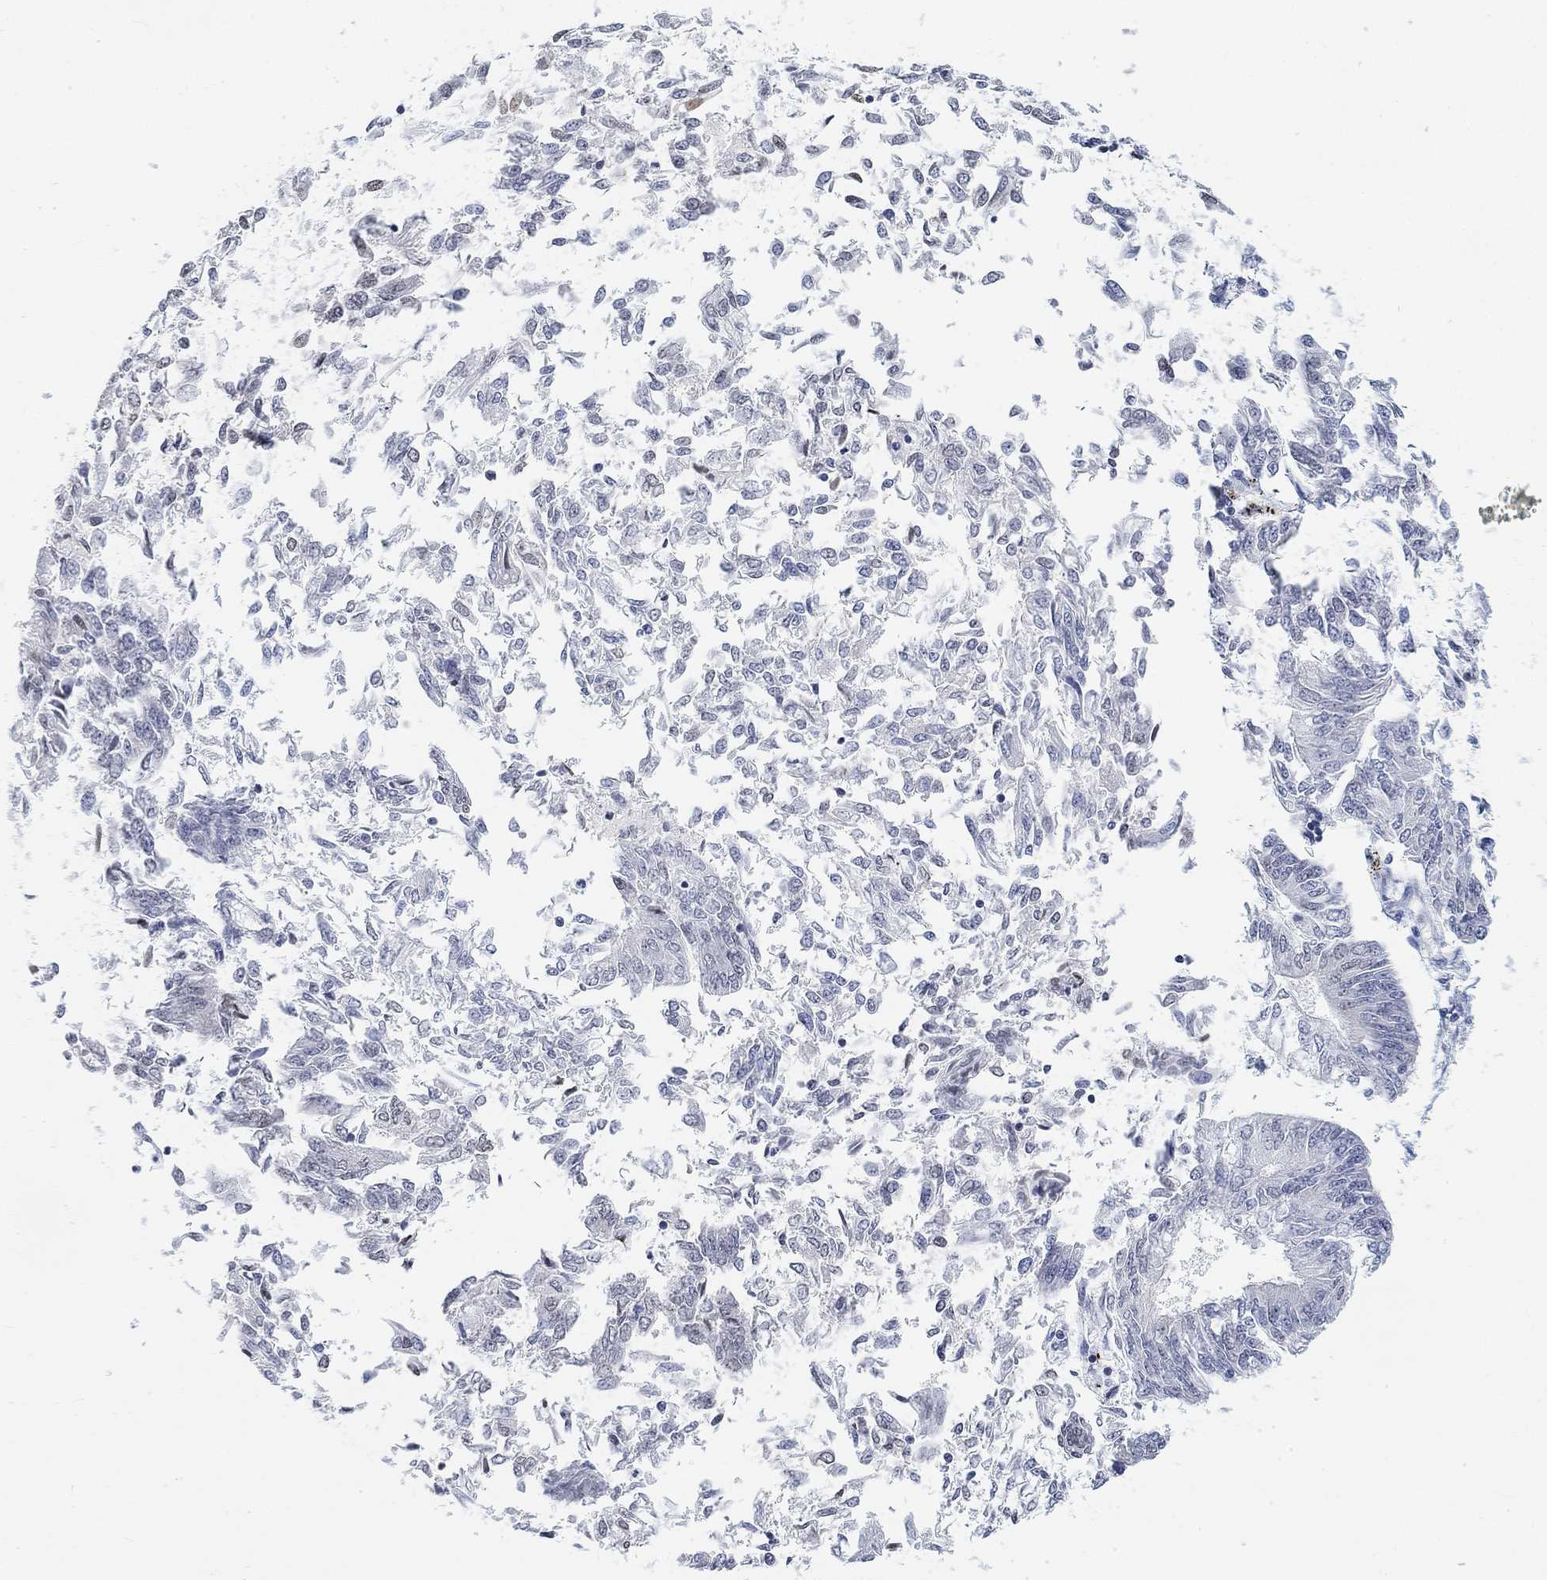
{"staining": {"intensity": "negative", "quantity": "none", "location": "none"}, "tissue": "endometrial cancer", "cell_type": "Tumor cells", "image_type": "cancer", "snomed": [{"axis": "morphology", "description": "Adenocarcinoma, NOS"}, {"axis": "topography", "description": "Endometrium"}], "caption": "A histopathology image of endometrial cancer stained for a protein shows no brown staining in tumor cells.", "gene": "PURG", "patient": {"sex": "female", "age": 58}}